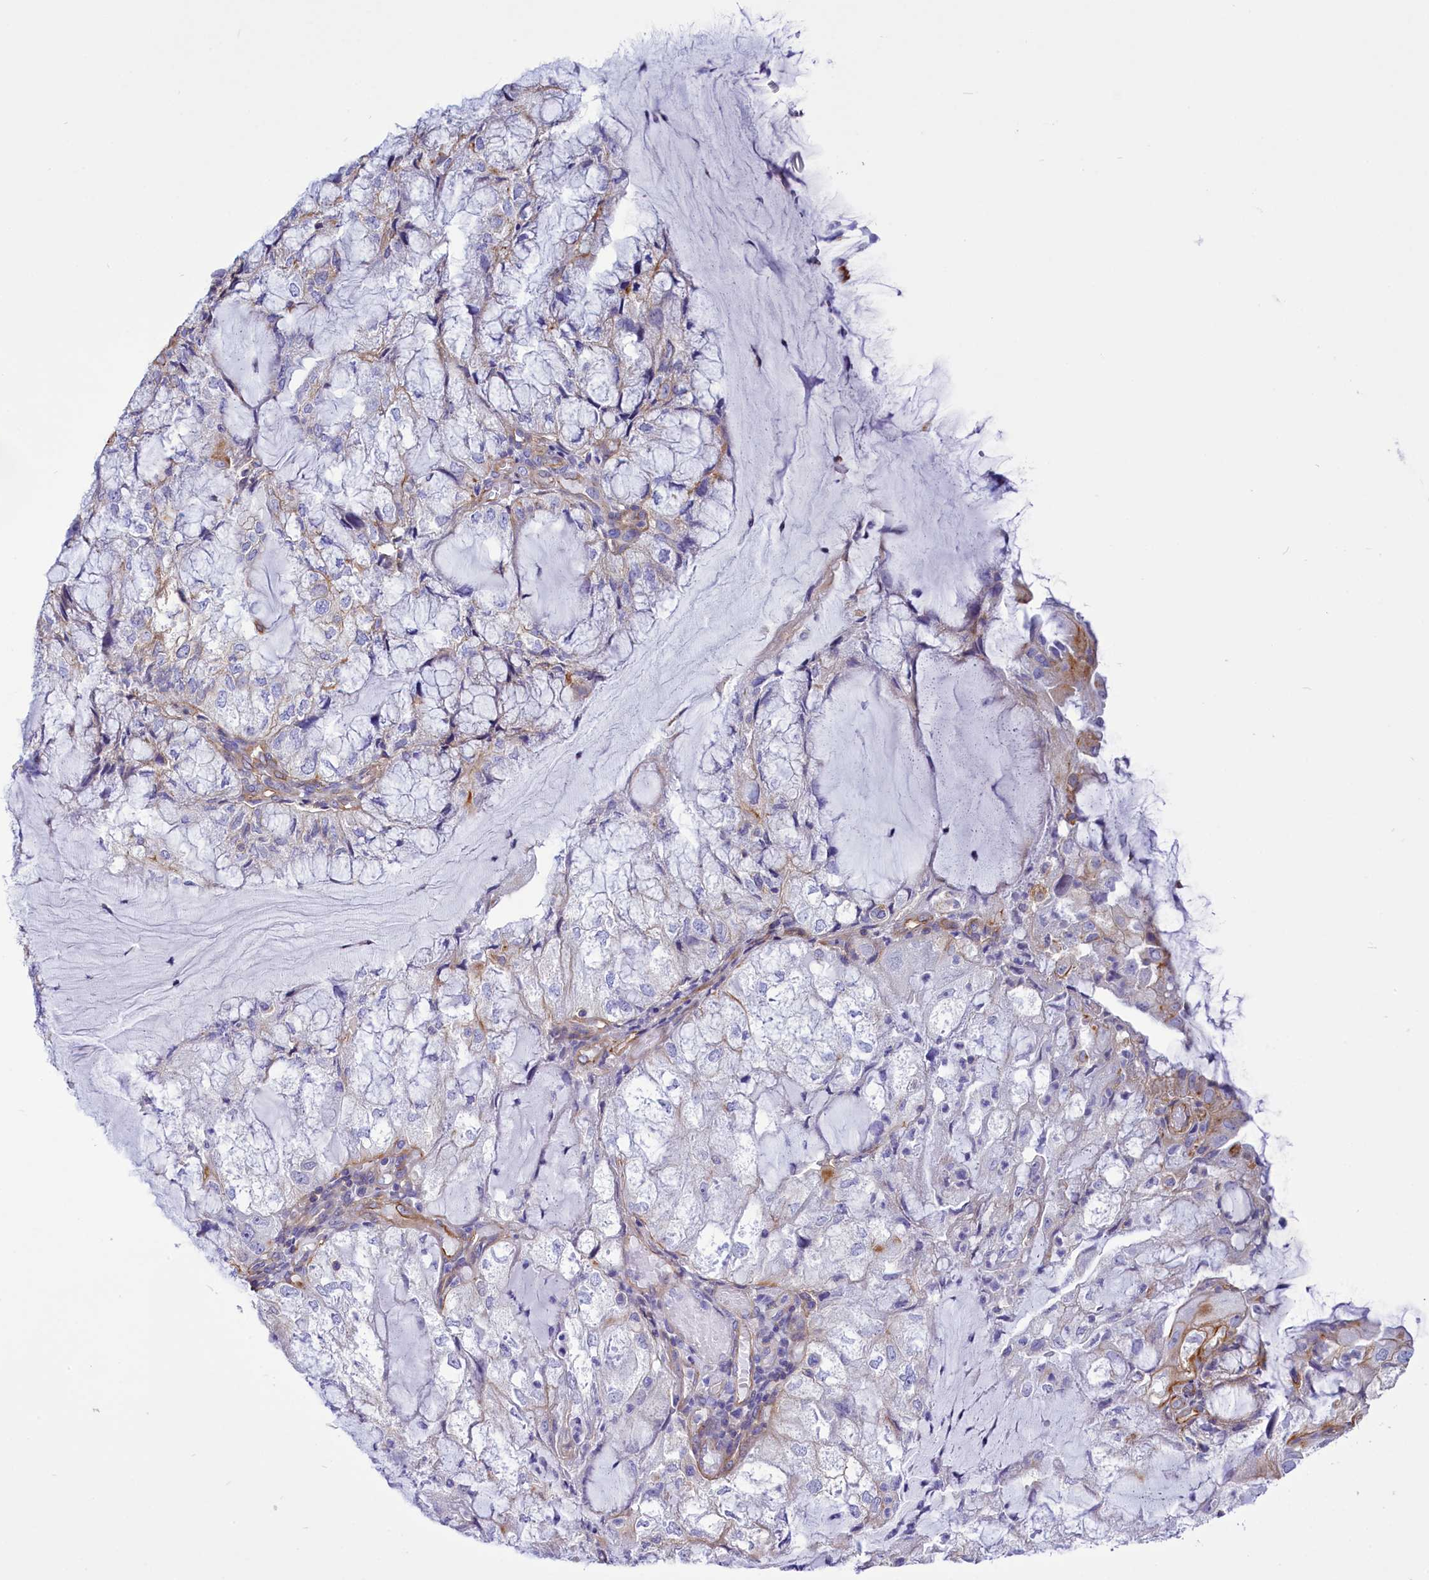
{"staining": {"intensity": "negative", "quantity": "none", "location": "none"}, "tissue": "endometrial cancer", "cell_type": "Tumor cells", "image_type": "cancer", "snomed": [{"axis": "morphology", "description": "Adenocarcinoma, NOS"}, {"axis": "topography", "description": "Endometrium"}], "caption": "Immunohistochemical staining of endometrial cancer (adenocarcinoma) shows no significant staining in tumor cells.", "gene": "CD99", "patient": {"sex": "female", "age": 81}}